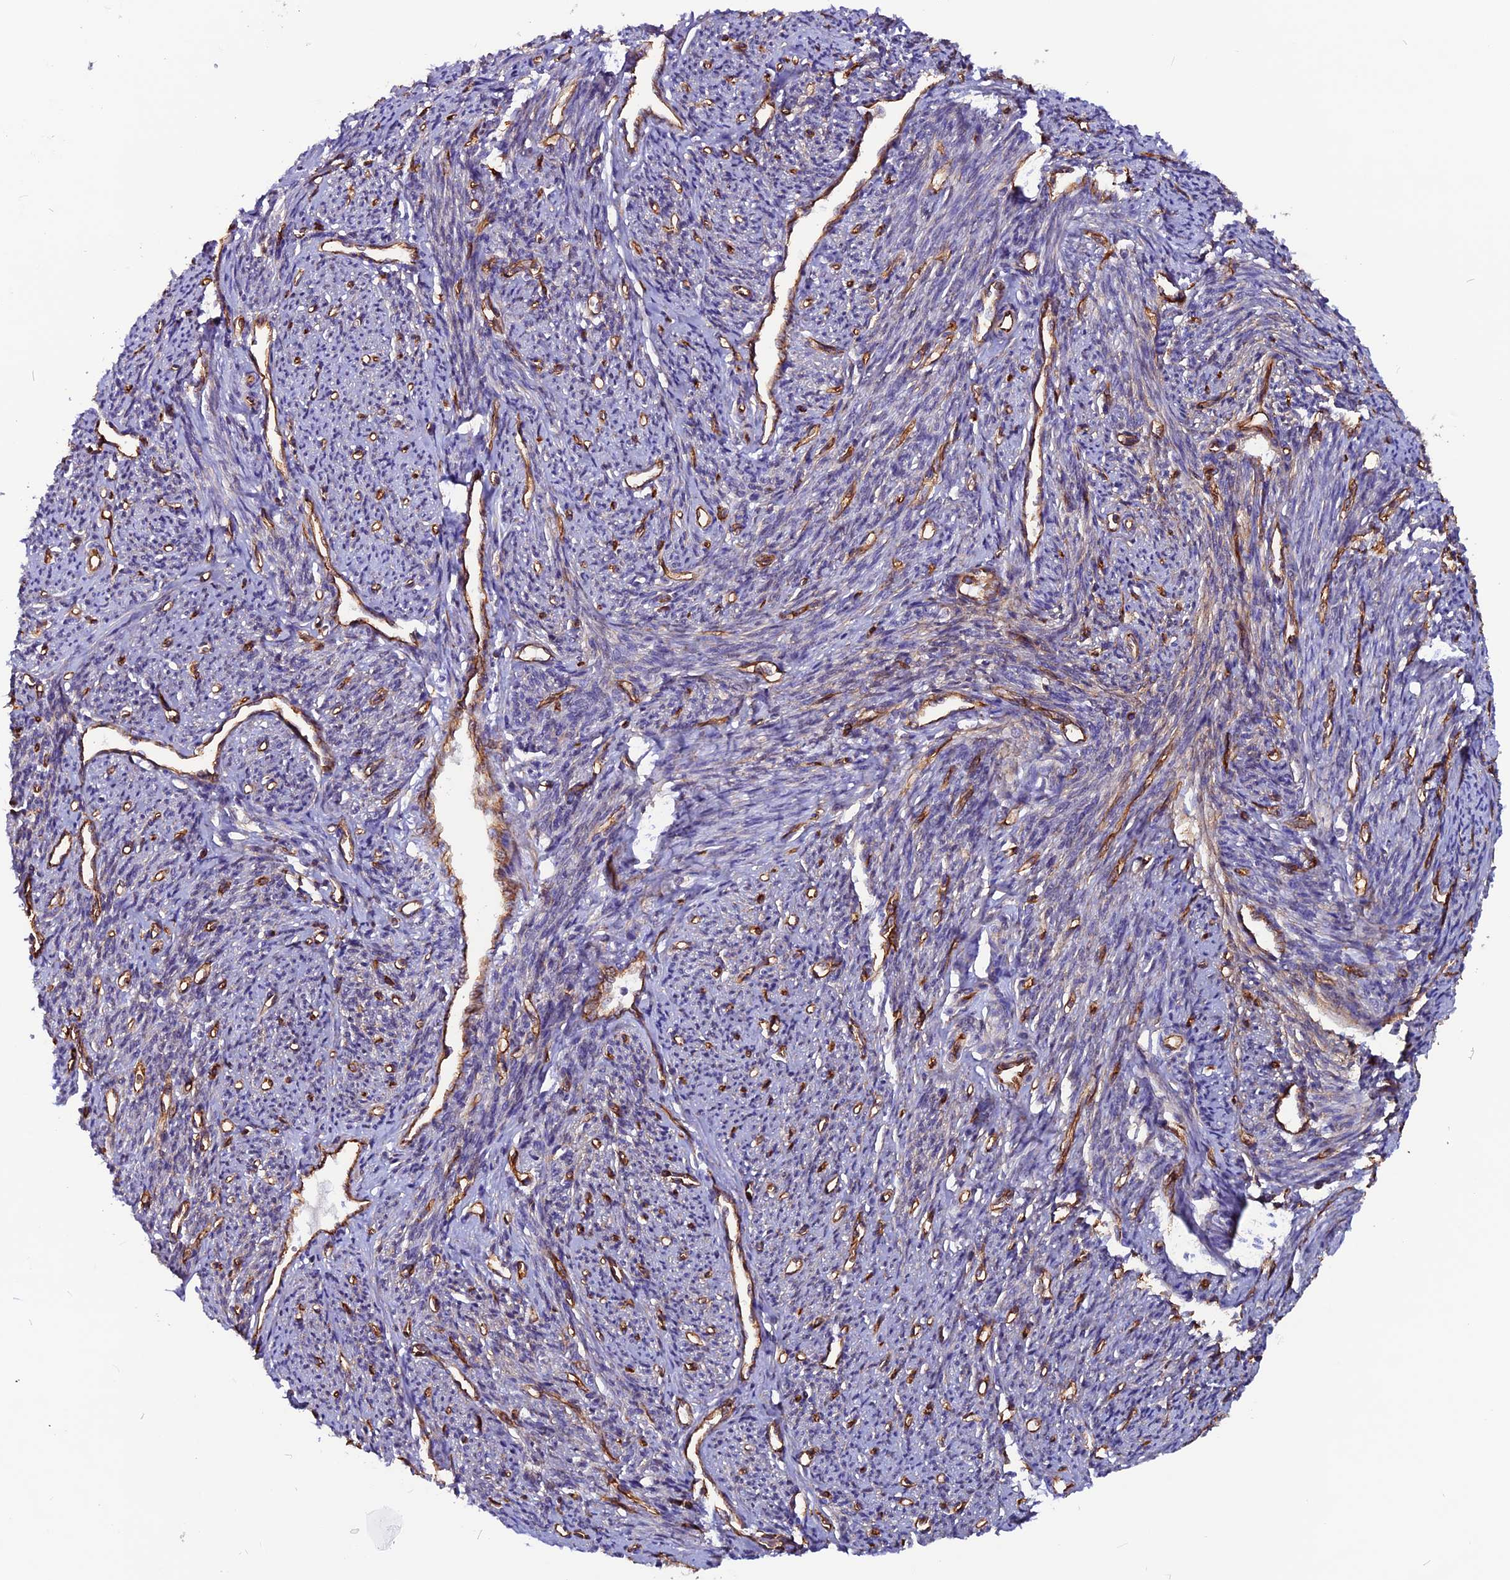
{"staining": {"intensity": "moderate", "quantity": "25%-75%", "location": "cytoplasmic/membranous"}, "tissue": "smooth muscle", "cell_type": "Smooth muscle cells", "image_type": "normal", "snomed": [{"axis": "morphology", "description": "Normal tissue, NOS"}, {"axis": "topography", "description": "Smooth muscle"}, {"axis": "topography", "description": "Uterus"}], "caption": "Immunohistochemistry histopathology image of unremarkable smooth muscle: human smooth muscle stained using immunohistochemistry (IHC) displays medium levels of moderate protein expression localized specifically in the cytoplasmic/membranous of smooth muscle cells, appearing as a cytoplasmic/membranous brown color.", "gene": "ZNF749", "patient": {"sex": "female", "age": 59}}